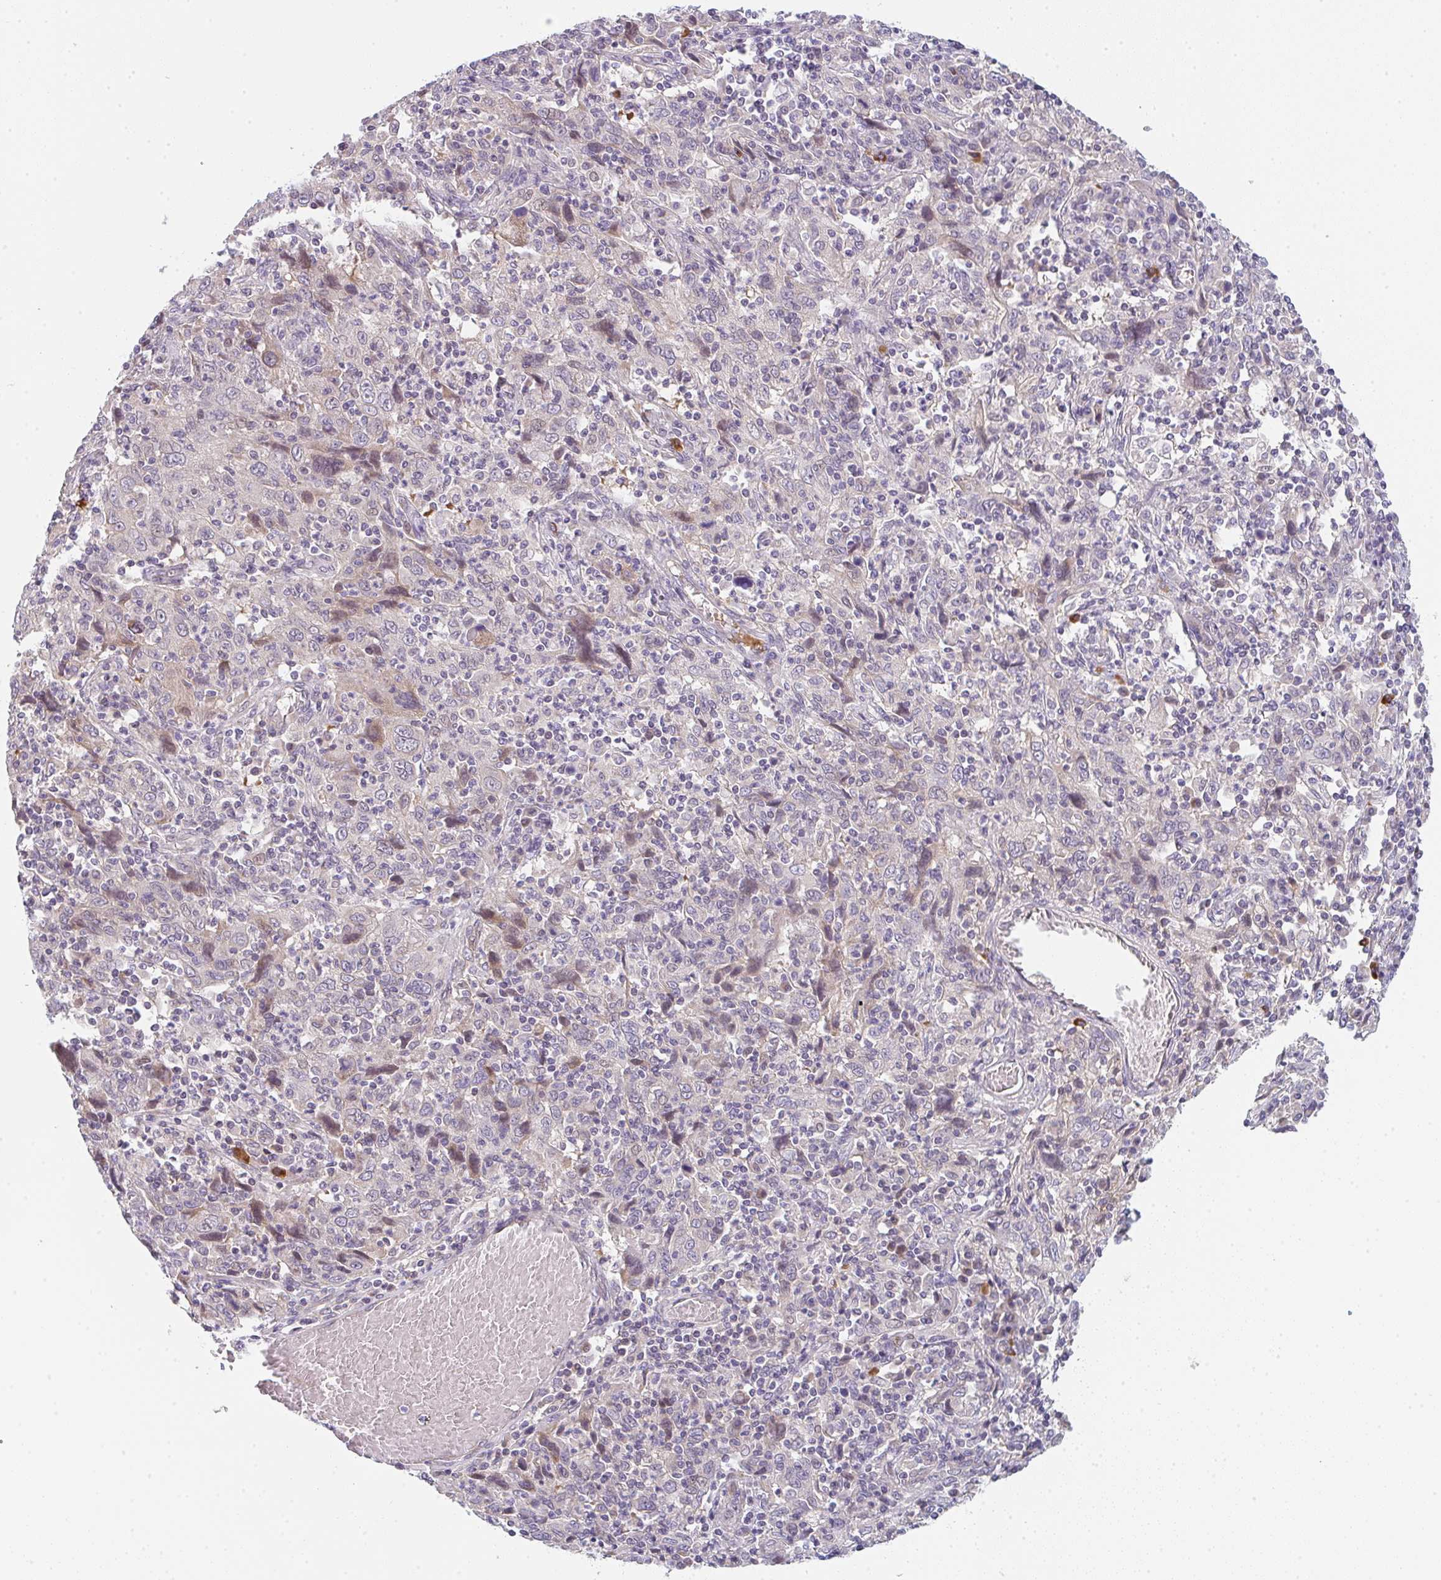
{"staining": {"intensity": "negative", "quantity": "none", "location": "none"}, "tissue": "cervical cancer", "cell_type": "Tumor cells", "image_type": "cancer", "snomed": [{"axis": "morphology", "description": "Squamous cell carcinoma, NOS"}, {"axis": "topography", "description": "Cervix"}], "caption": "Immunohistochemistry photomicrograph of human cervical cancer stained for a protein (brown), which exhibits no staining in tumor cells. The staining was performed using DAB (3,3'-diaminobenzidine) to visualize the protein expression in brown, while the nuclei were stained in blue with hematoxylin (Magnification: 20x).", "gene": "TNFRSF10A", "patient": {"sex": "female", "age": 46}}